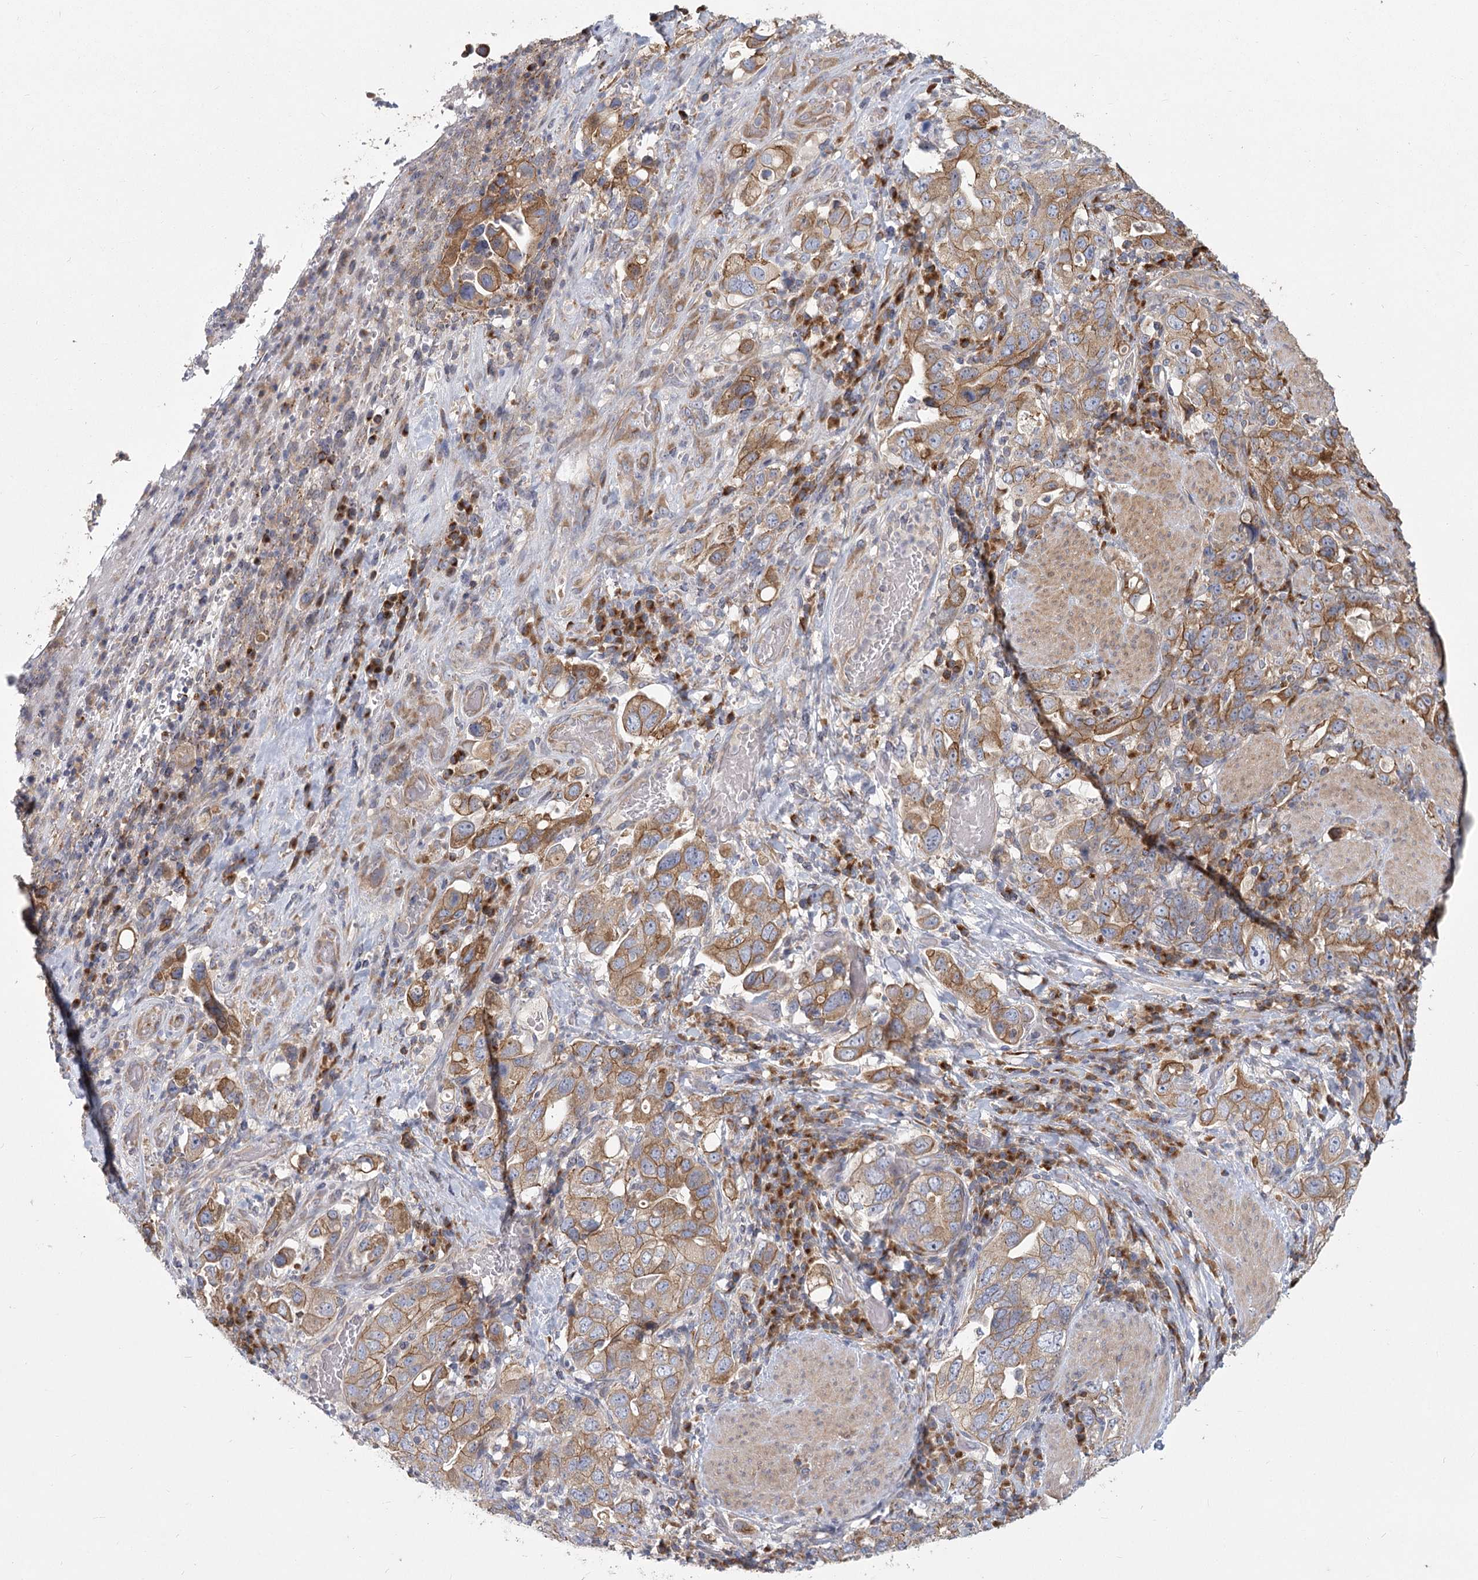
{"staining": {"intensity": "moderate", "quantity": ">75%", "location": "cytoplasmic/membranous"}, "tissue": "stomach cancer", "cell_type": "Tumor cells", "image_type": "cancer", "snomed": [{"axis": "morphology", "description": "Adenocarcinoma, NOS"}, {"axis": "topography", "description": "Stomach, upper"}], "caption": "DAB (3,3'-diaminobenzidine) immunohistochemical staining of human stomach adenocarcinoma demonstrates moderate cytoplasmic/membranous protein positivity in approximately >75% of tumor cells.", "gene": "CNTLN", "patient": {"sex": "male", "age": 62}}